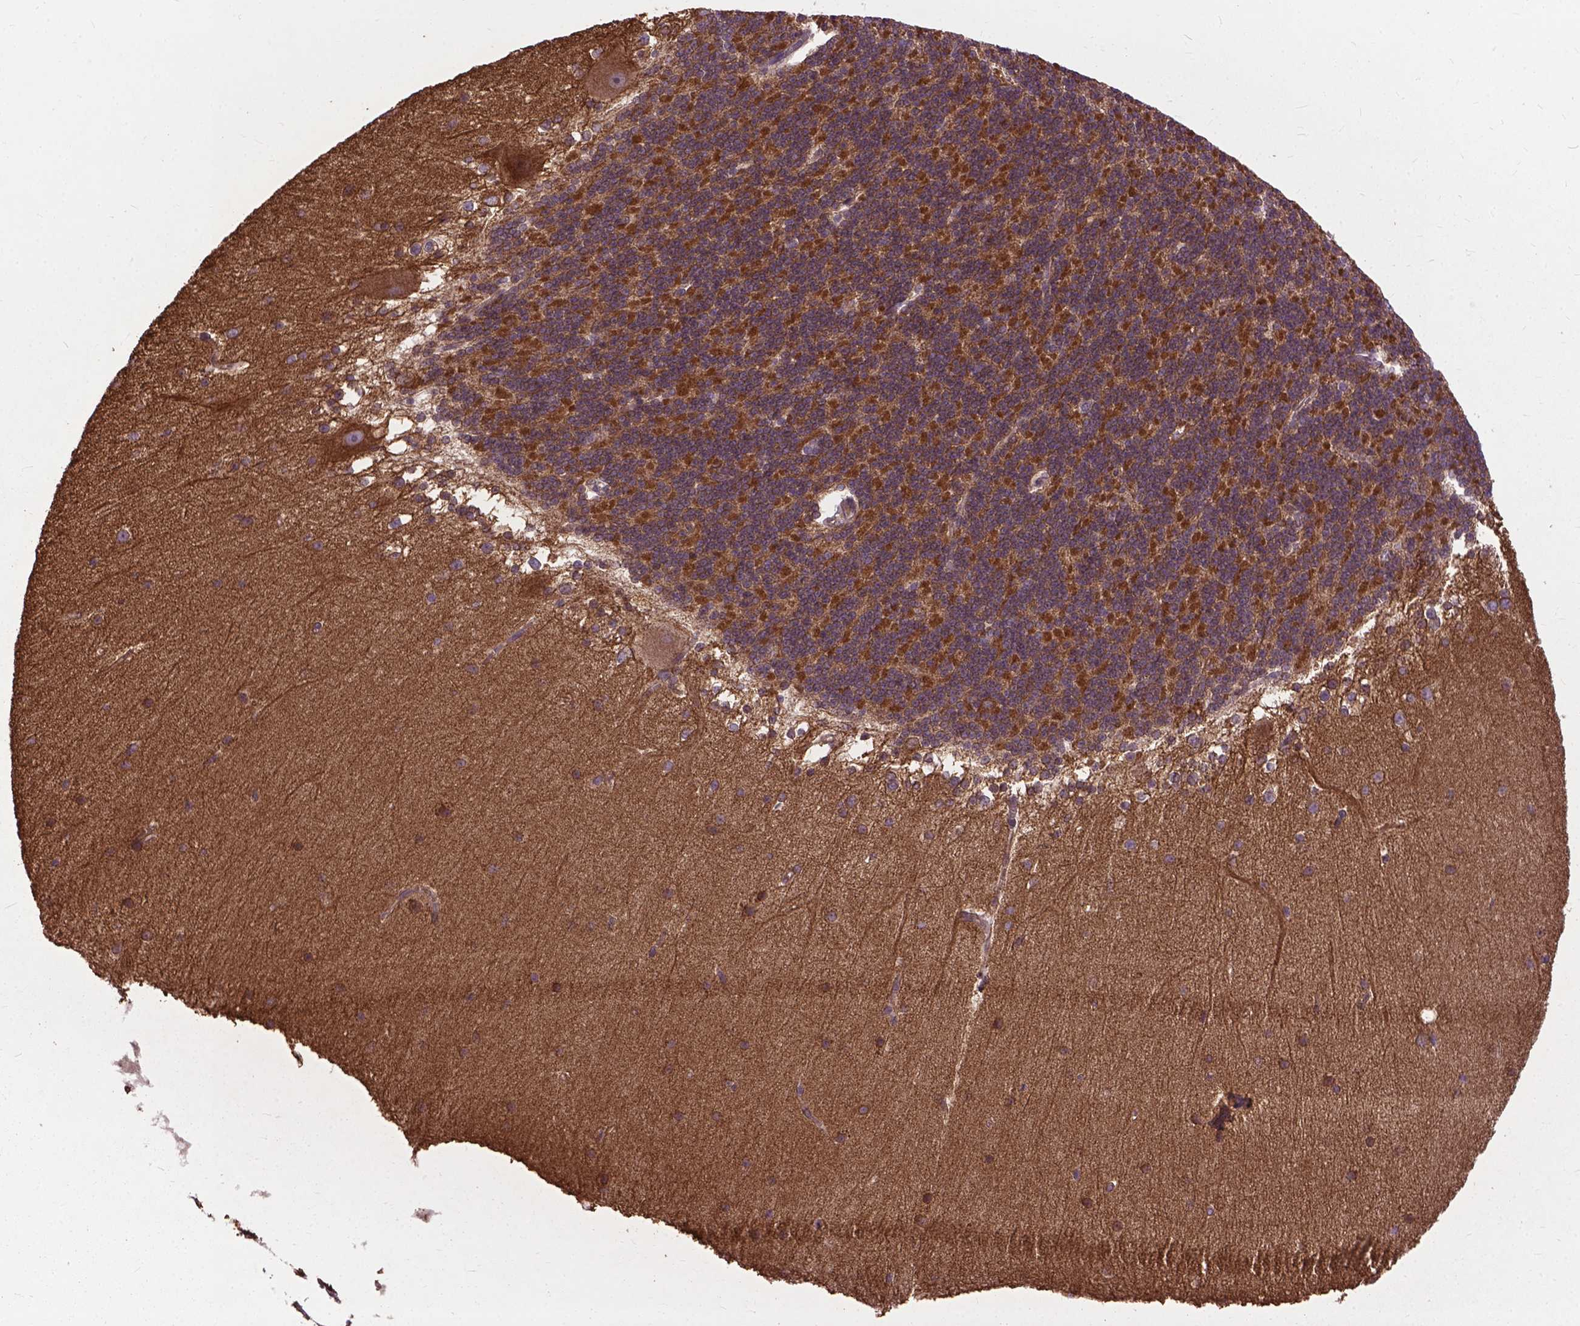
{"staining": {"intensity": "strong", "quantity": ">75%", "location": "cytoplasmic/membranous"}, "tissue": "cerebellum", "cell_type": "Cells in granular layer", "image_type": "normal", "snomed": [{"axis": "morphology", "description": "Normal tissue, NOS"}, {"axis": "topography", "description": "Cerebellum"}], "caption": "Cells in granular layer demonstrate strong cytoplasmic/membranous positivity in about >75% of cells in benign cerebellum. (DAB (3,3'-diaminobenzidine) IHC, brown staining for protein, blue staining for nuclei).", "gene": "ZNF616", "patient": {"sex": "female", "age": 19}}